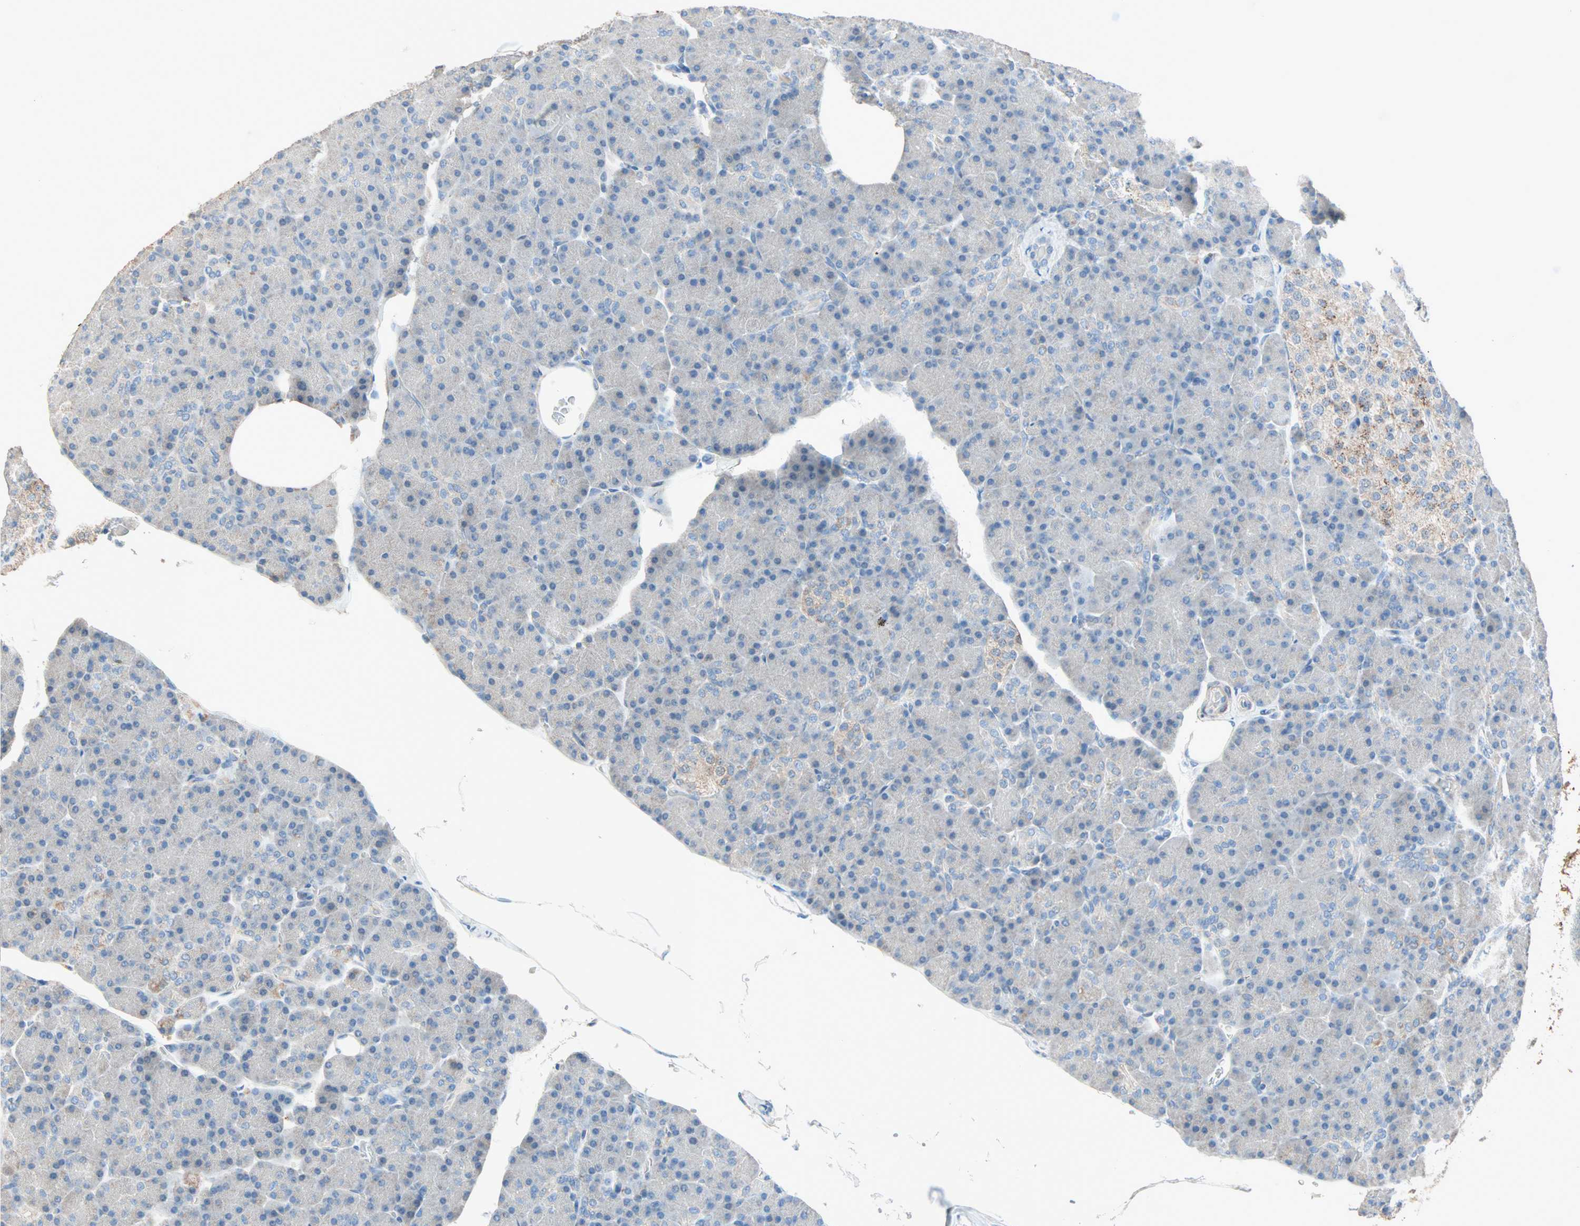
{"staining": {"intensity": "weak", "quantity": "<25%", "location": "cytoplasmic/membranous"}, "tissue": "pancreas", "cell_type": "Exocrine glandular cells", "image_type": "normal", "snomed": [{"axis": "morphology", "description": "Normal tissue, NOS"}, {"axis": "topography", "description": "Pancreas"}], "caption": "DAB (3,3'-diaminobenzidine) immunohistochemical staining of normal pancreas shows no significant staining in exocrine glandular cells. (DAB (3,3'-diaminobenzidine) IHC with hematoxylin counter stain).", "gene": "ACVRL1", "patient": {"sex": "female", "age": 43}}